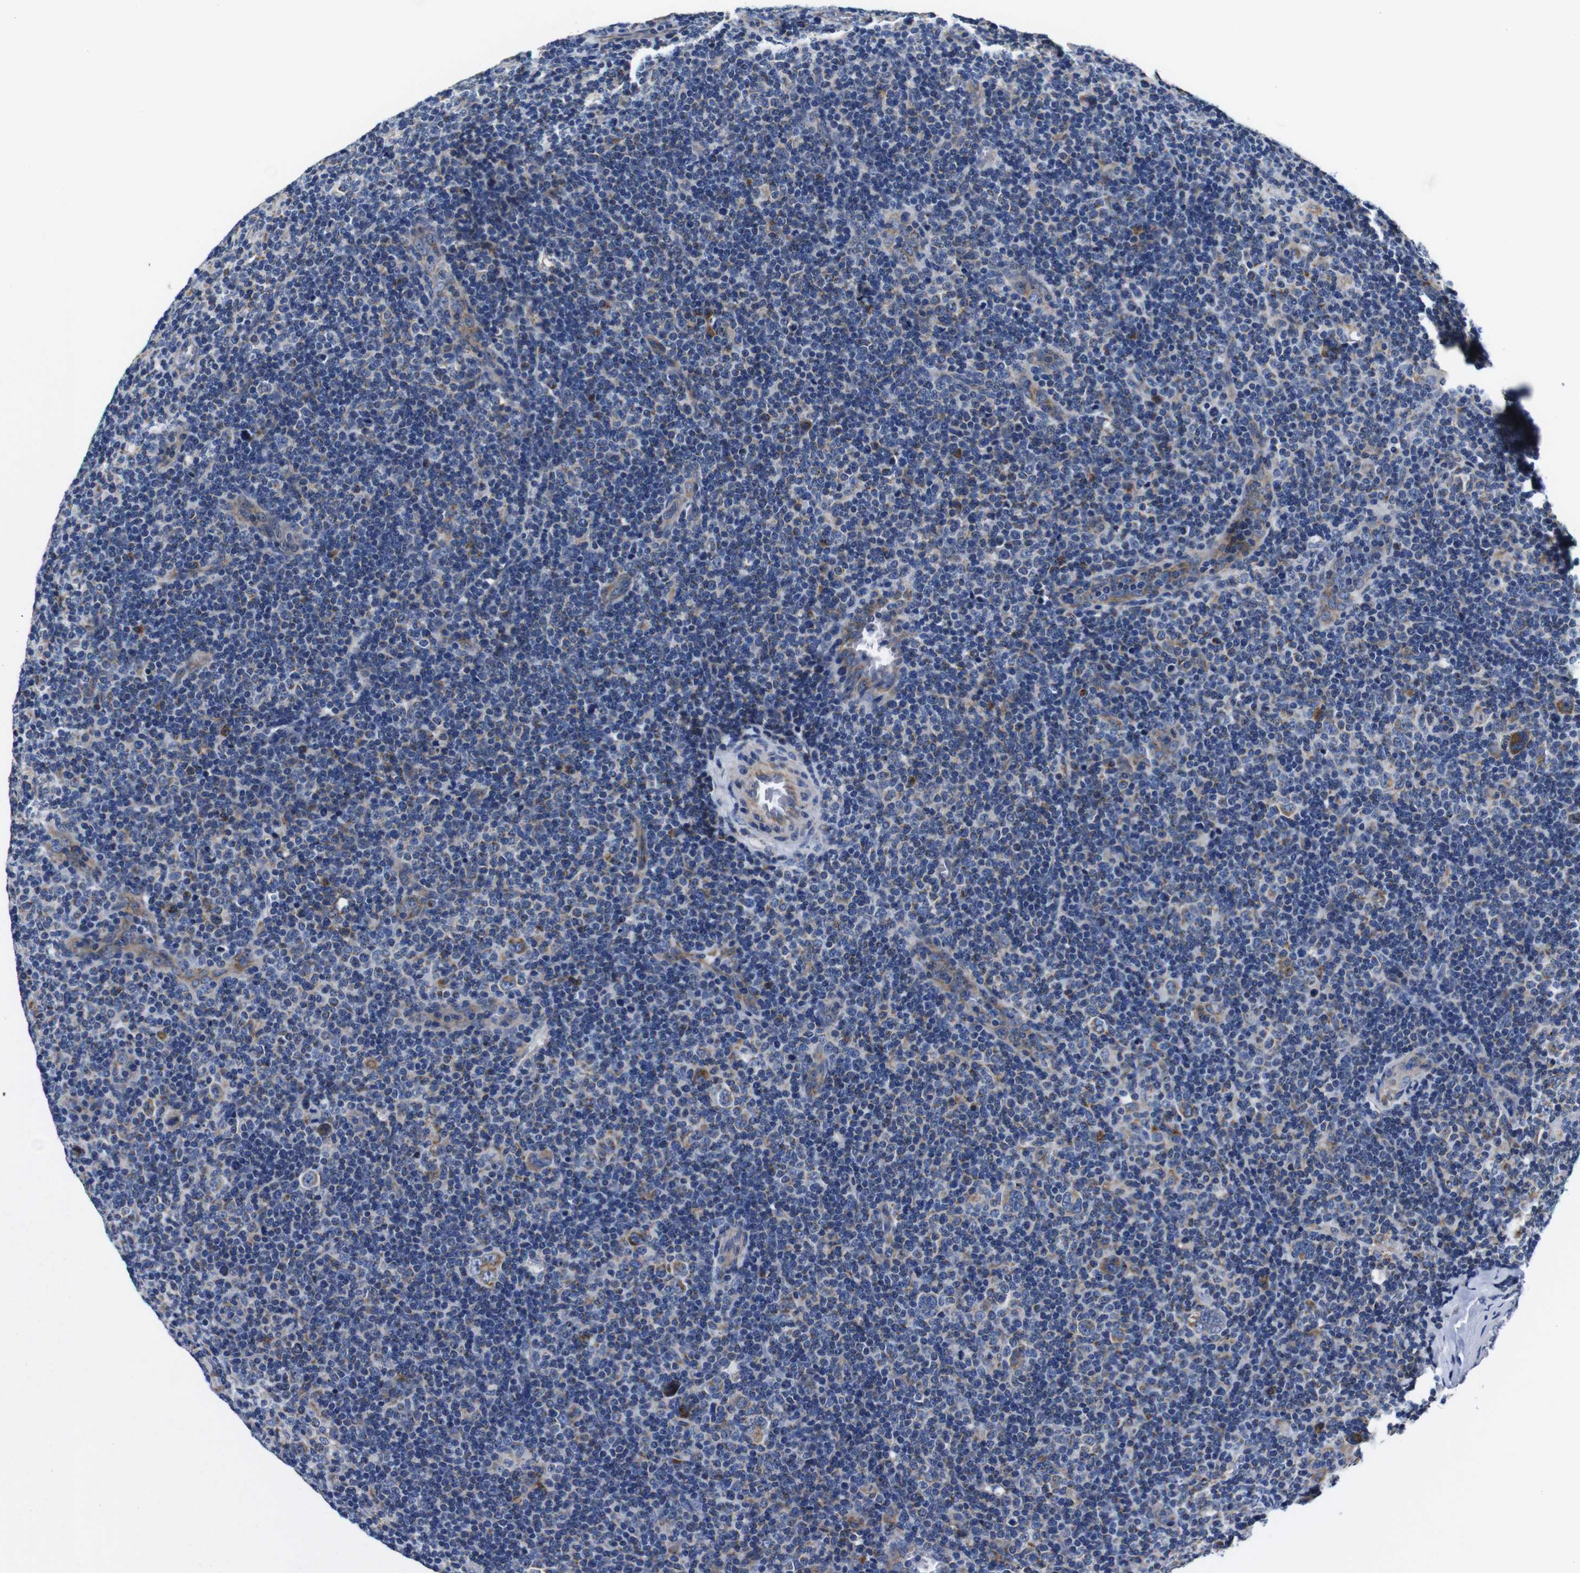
{"staining": {"intensity": "moderate", "quantity": "25%-75%", "location": "cytoplasmic/membranous"}, "tissue": "lymphoma", "cell_type": "Tumor cells", "image_type": "cancer", "snomed": [{"axis": "morphology", "description": "Hodgkin's disease, NOS"}, {"axis": "topography", "description": "Lymph node"}], "caption": "IHC histopathology image of neoplastic tissue: Hodgkin's disease stained using immunohistochemistry displays medium levels of moderate protein expression localized specifically in the cytoplasmic/membranous of tumor cells, appearing as a cytoplasmic/membranous brown color.", "gene": "SNX19", "patient": {"sex": "female", "age": 57}}